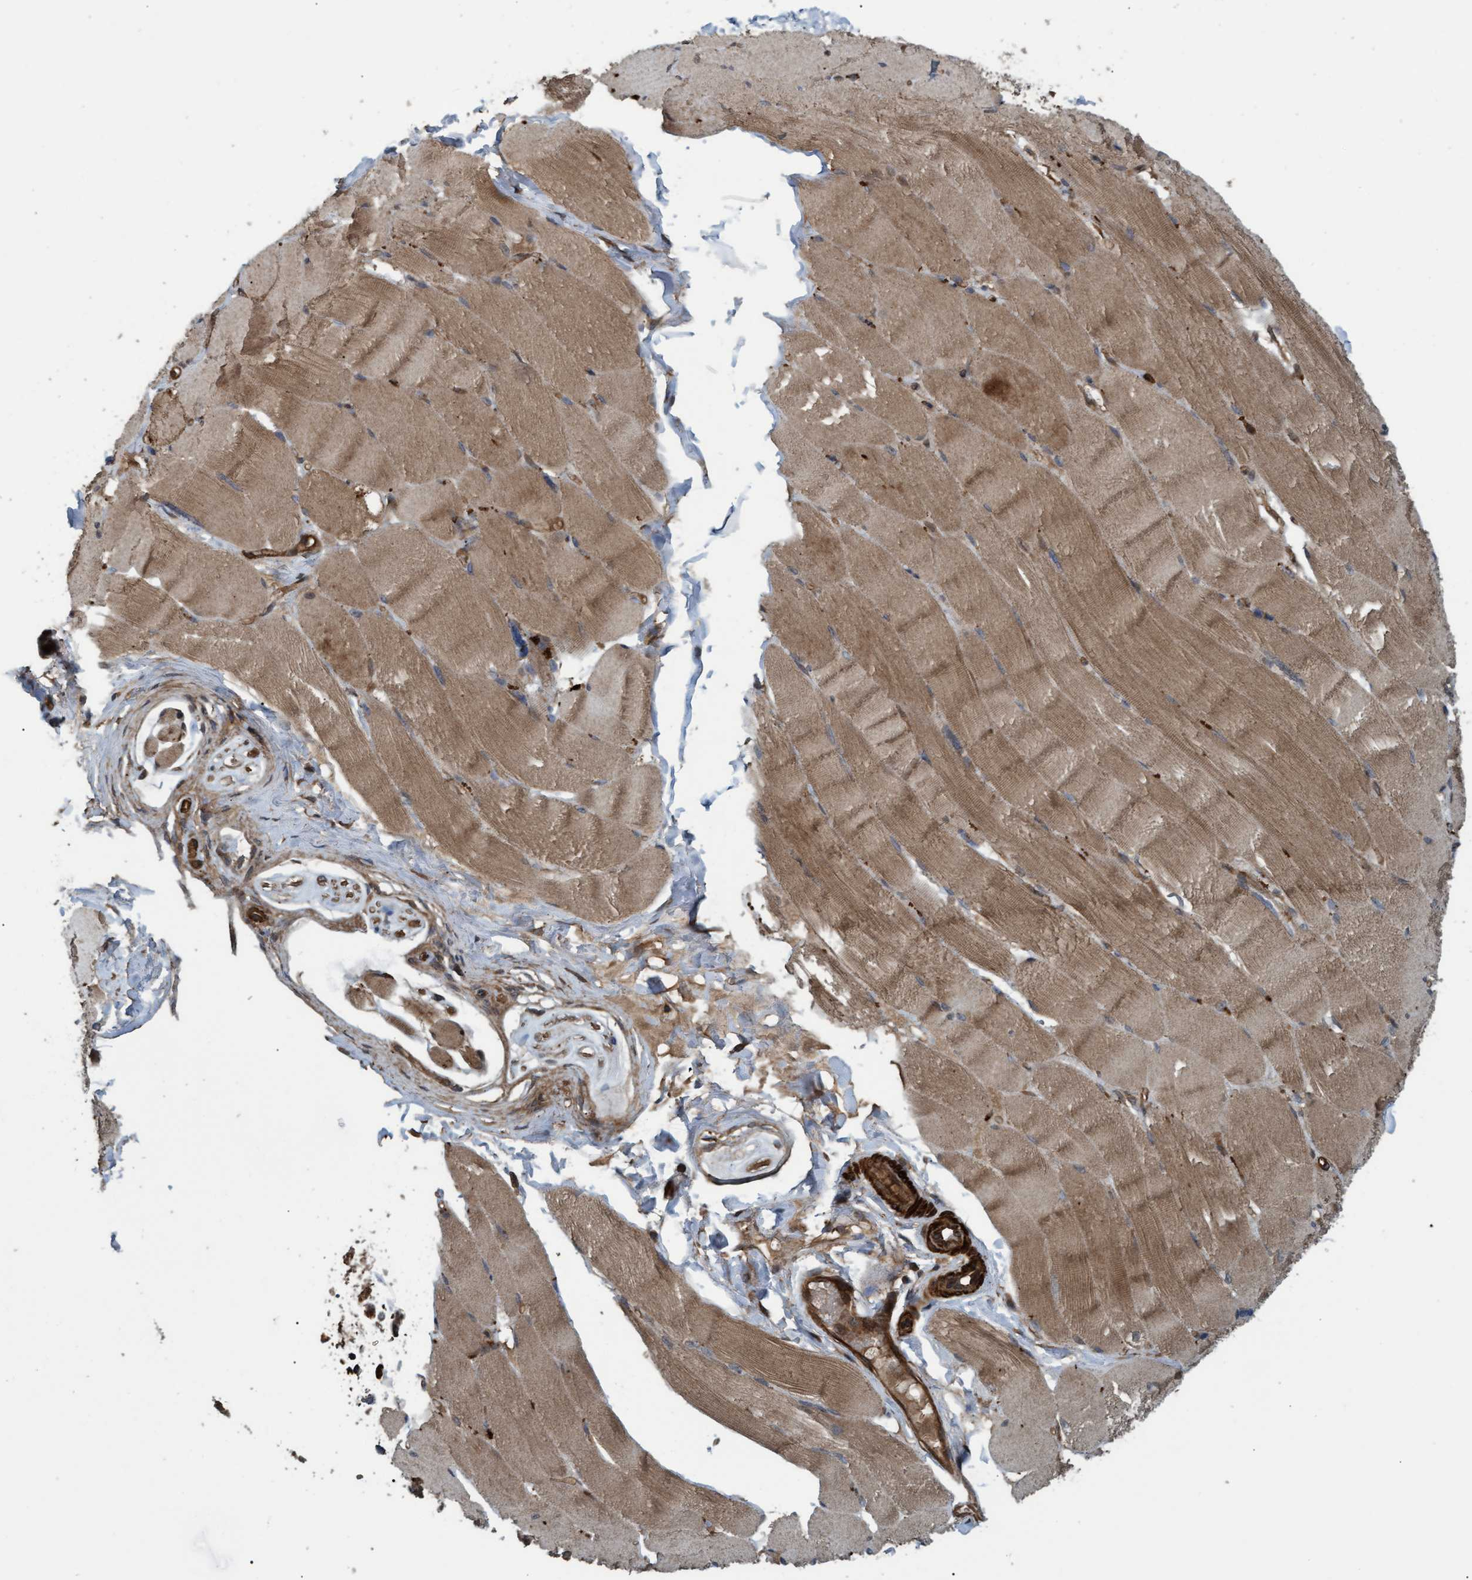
{"staining": {"intensity": "moderate", "quantity": ">75%", "location": "cytoplasmic/membranous"}, "tissue": "skeletal muscle", "cell_type": "Myocytes", "image_type": "normal", "snomed": [{"axis": "morphology", "description": "Normal tissue, NOS"}, {"axis": "topography", "description": "Skin"}, {"axis": "topography", "description": "Skeletal muscle"}], "caption": "Myocytes display medium levels of moderate cytoplasmic/membranous staining in approximately >75% of cells in benign human skeletal muscle.", "gene": "GGT6", "patient": {"sex": "male", "age": 83}}